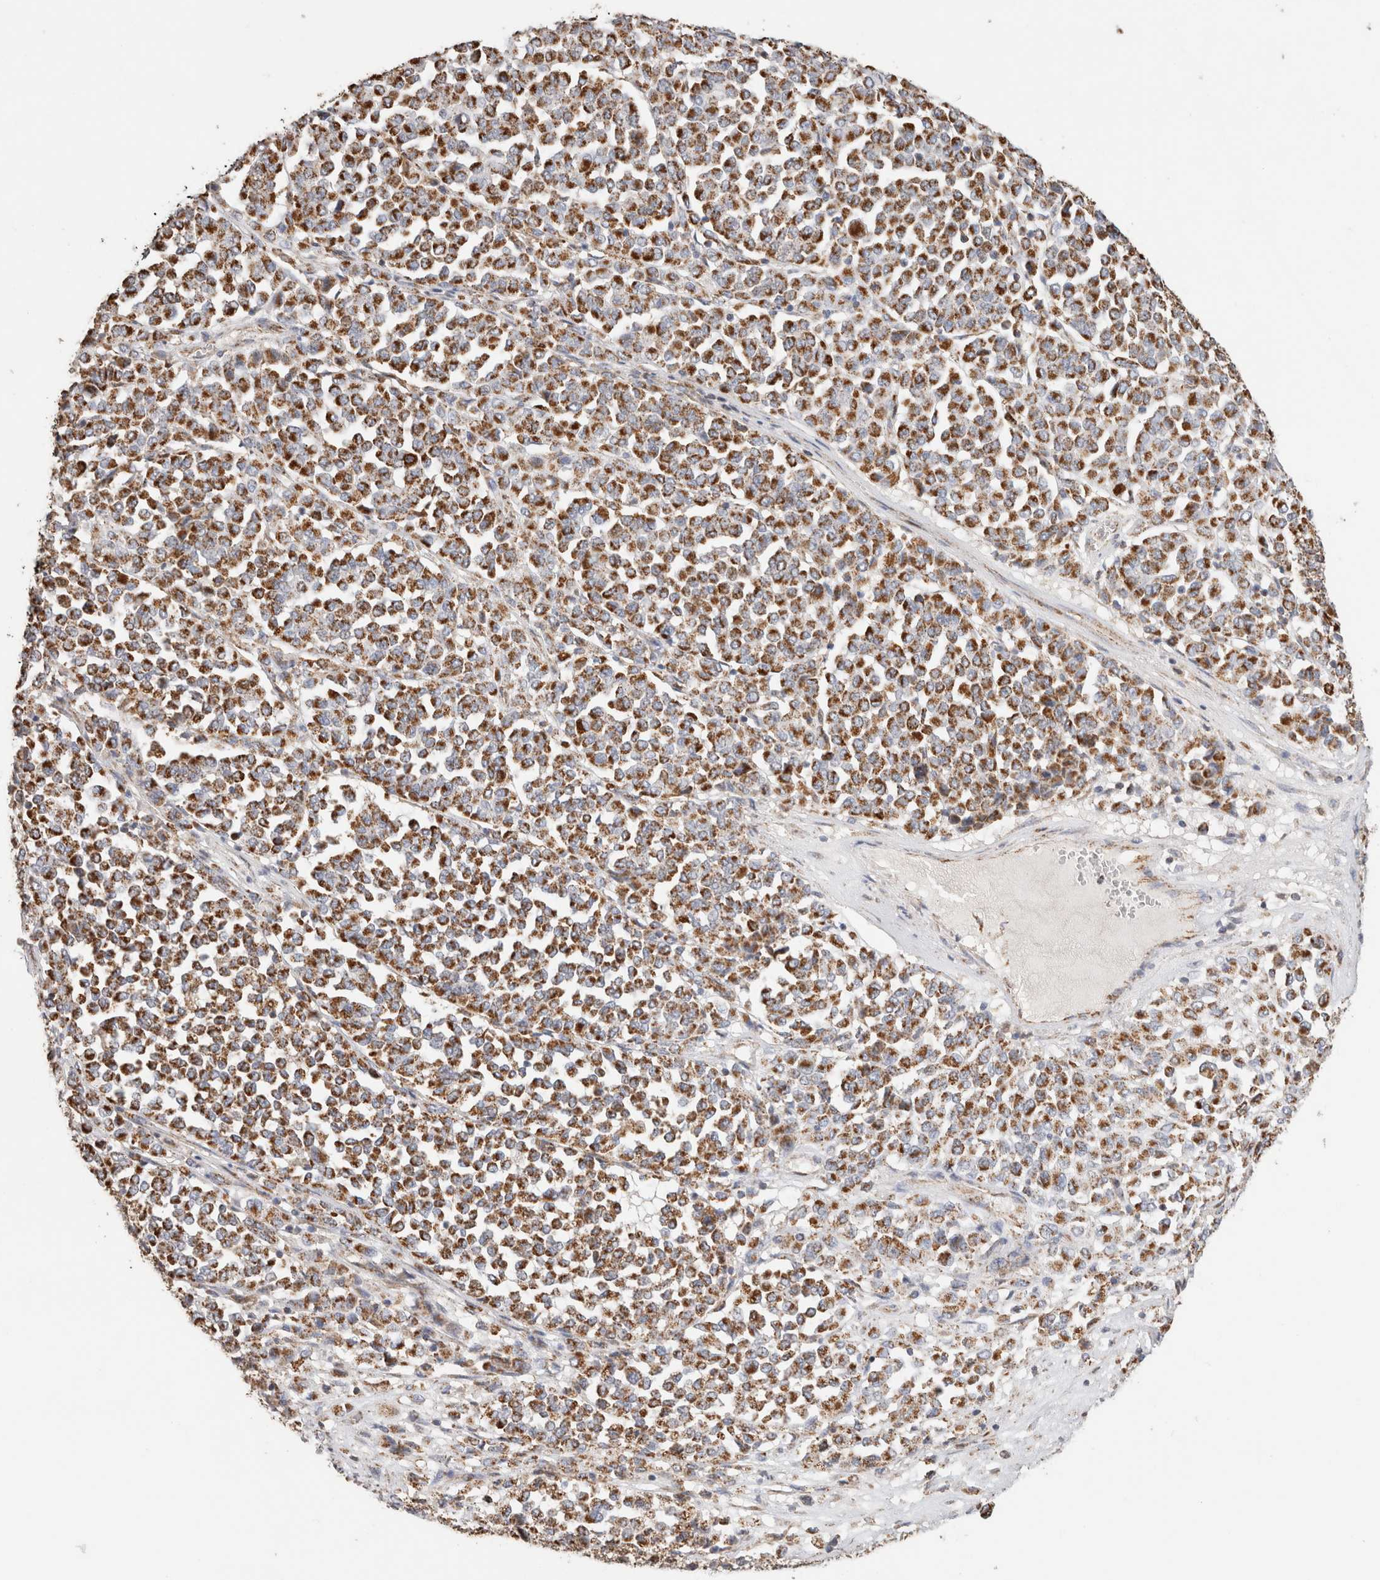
{"staining": {"intensity": "moderate", "quantity": ">75%", "location": "cytoplasmic/membranous"}, "tissue": "melanoma", "cell_type": "Tumor cells", "image_type": "cancer", "snomed": [{"axis": "morphology", "description": "Malignant melanoma, Metastatic site"}, {"axis": "topography", "description": "Pancreas"}], "caption": "IHC histopathology image of neoplastic tissue: human melanoma stained using immunohistochemistry (IHC) demonstrates medium levels of moderate protein expression localized specifically in the cytoplasmic/membranous of tumor cells, appearing as a cytoplasmic/membranous brown color.", "gene": "C1QBP", "patient": {"sex": "female", "age": 30}}